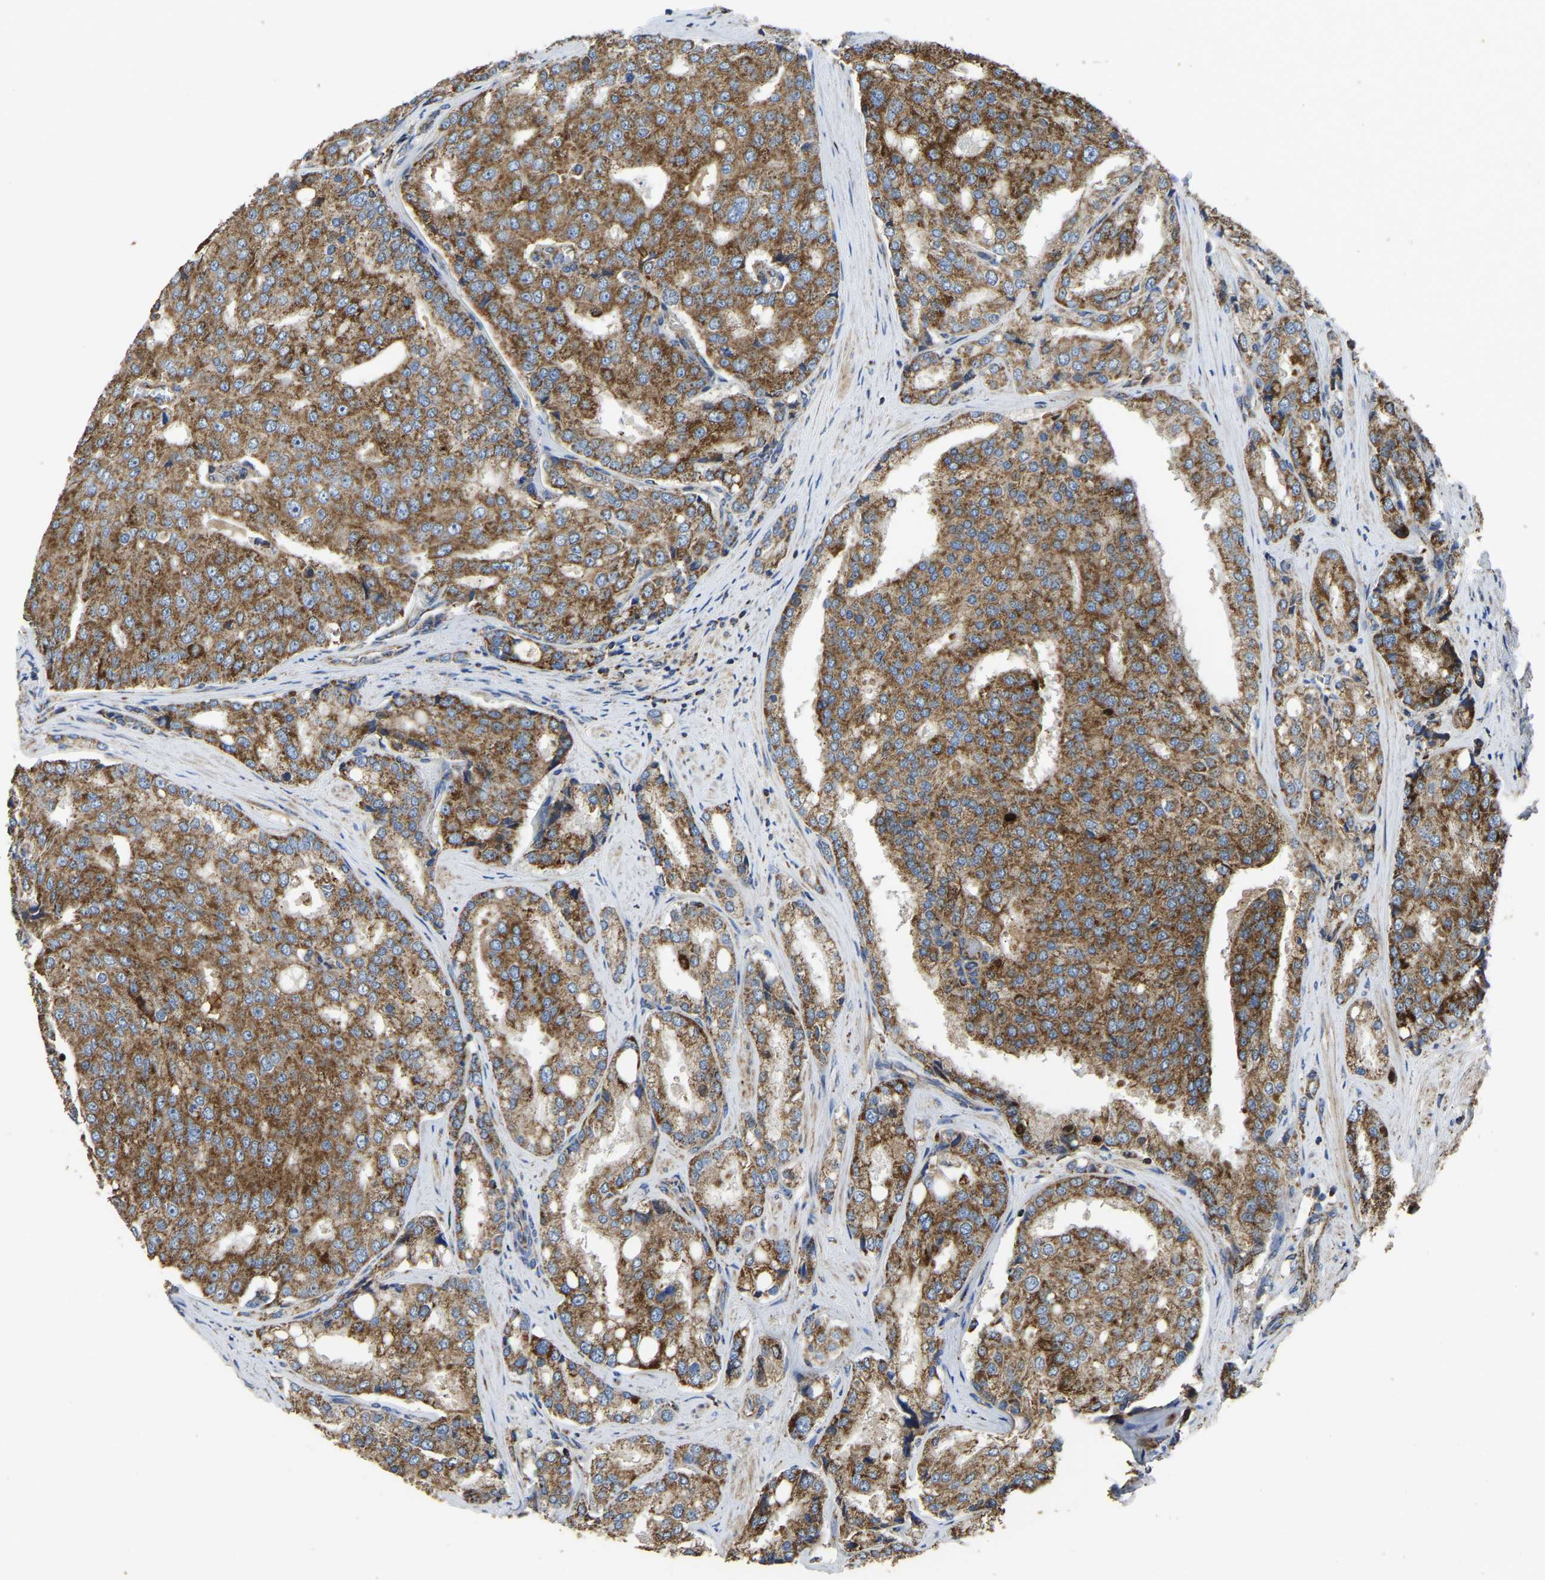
{"staining": {"intensity": "moderate", "quantity": ">75%", "location": "cytoplasmic/membranous"}, "tissue": "prostate cancer", "cell_type": "Tumor cells", "image_type": "cancer", "snomed": [{"axis": "morphology", "description": "Adenocarcinoma, High grade"}, {"axis": "topography", "description": "Prostate"}], "caption": "About >75% of tumor cells in prostate high-grade adenocarcinoma show moderate cytoplasmic/membranous protein positivity as visualized by brown immunohistochemical staining.", "gene": "ETFA", "patient": {"sex": "male", "age": 50}}